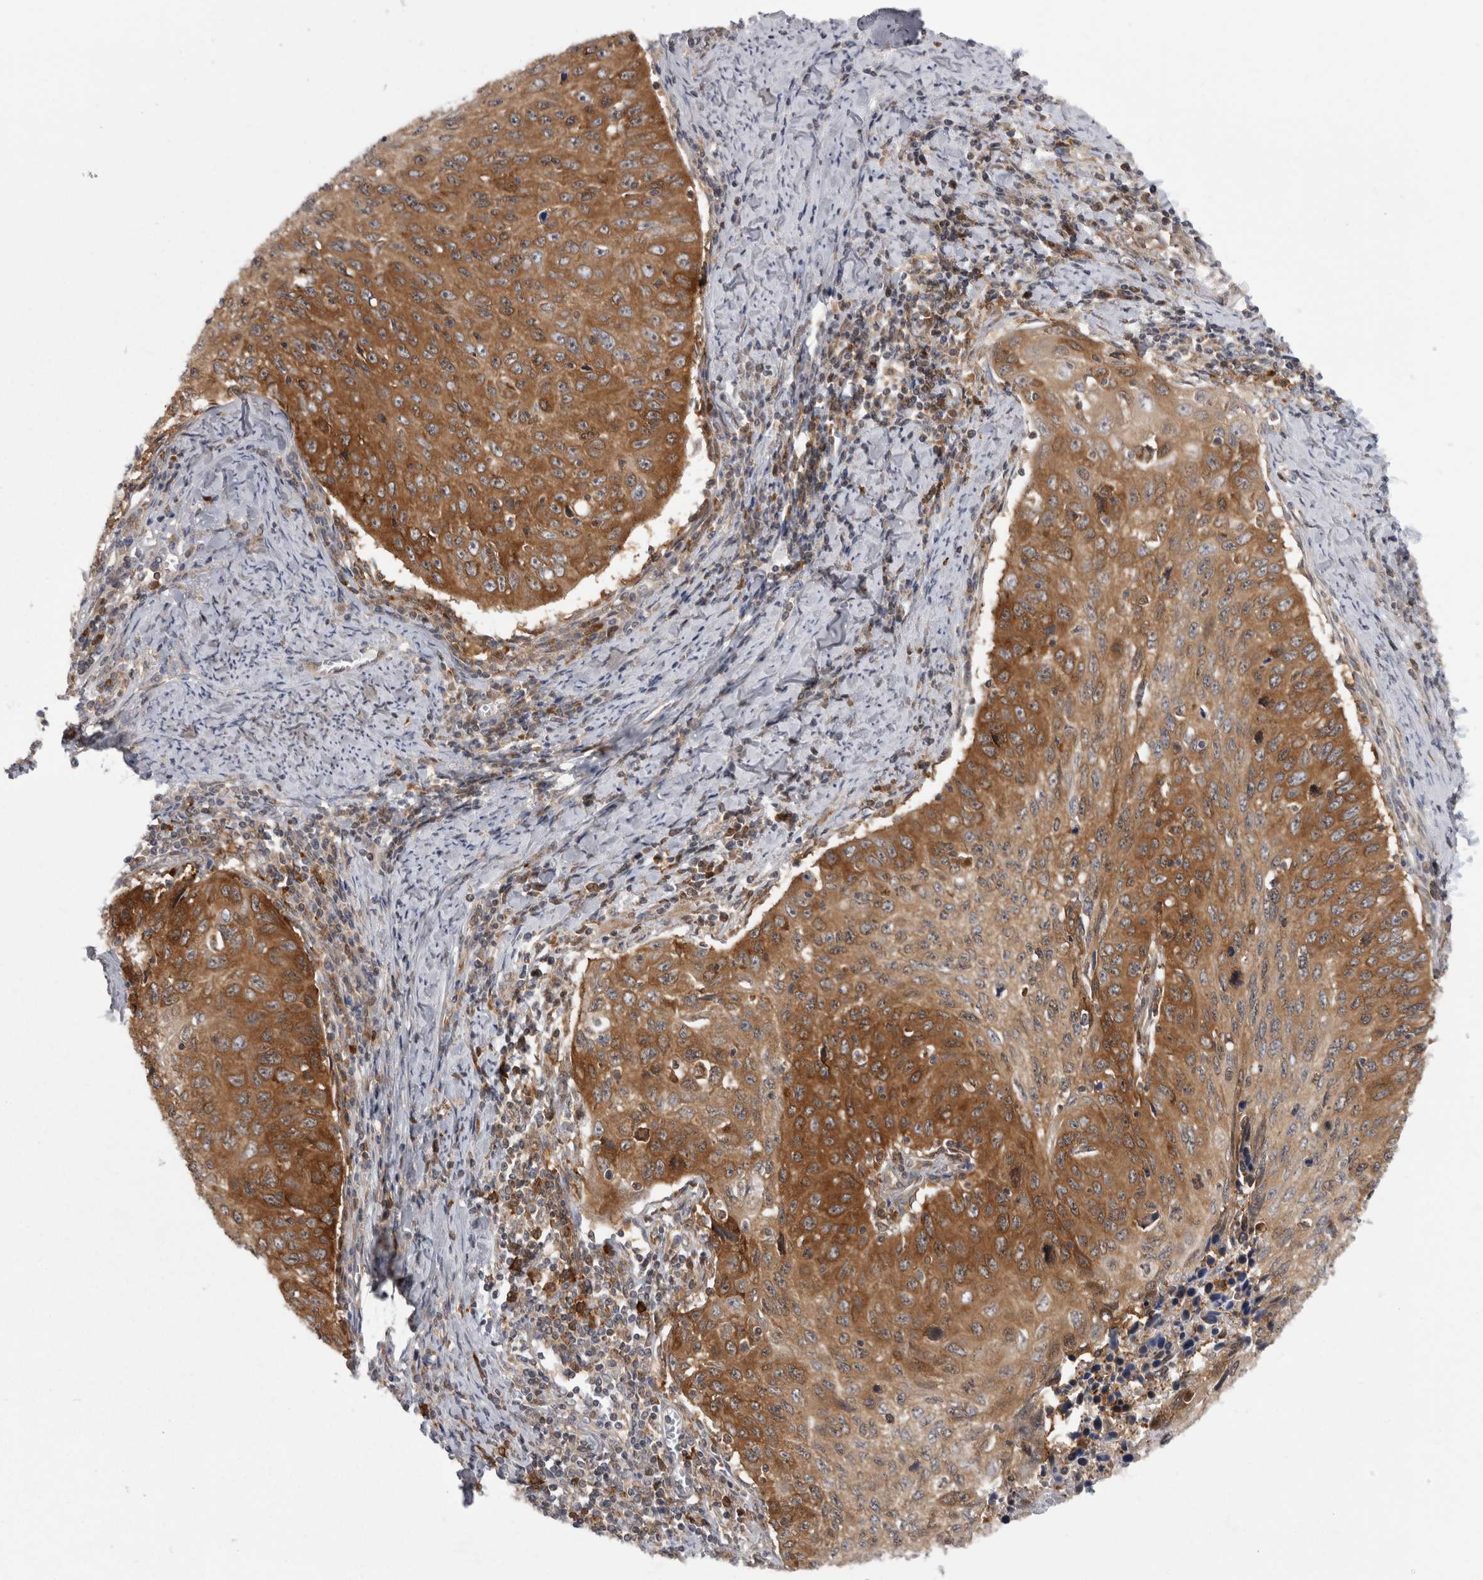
{"staining": {"intensity": "moderate", "quantity": ">75%", "location": "cytoplasmic/membranous"}, "tissue": "cervical cancer", "cell_type": "Tumor cells", "image_type": "cancer", "snomed": [{"axis": "morphology", "description": "Squamous cell carcinoma, NOS"}, {"axis": "topography", "description": "Cervix"}], "caption": "Immunohistochemistry micrograph of cervical cancer (squamous cell carcinoma) stained for a protein (brown), which exhibits medium levels of moderate cytoplasmic/membranous positivity in about >75% of tumor cells.", "gene": "CACYBP", "patient": {"sex": "female", "age": 53}}